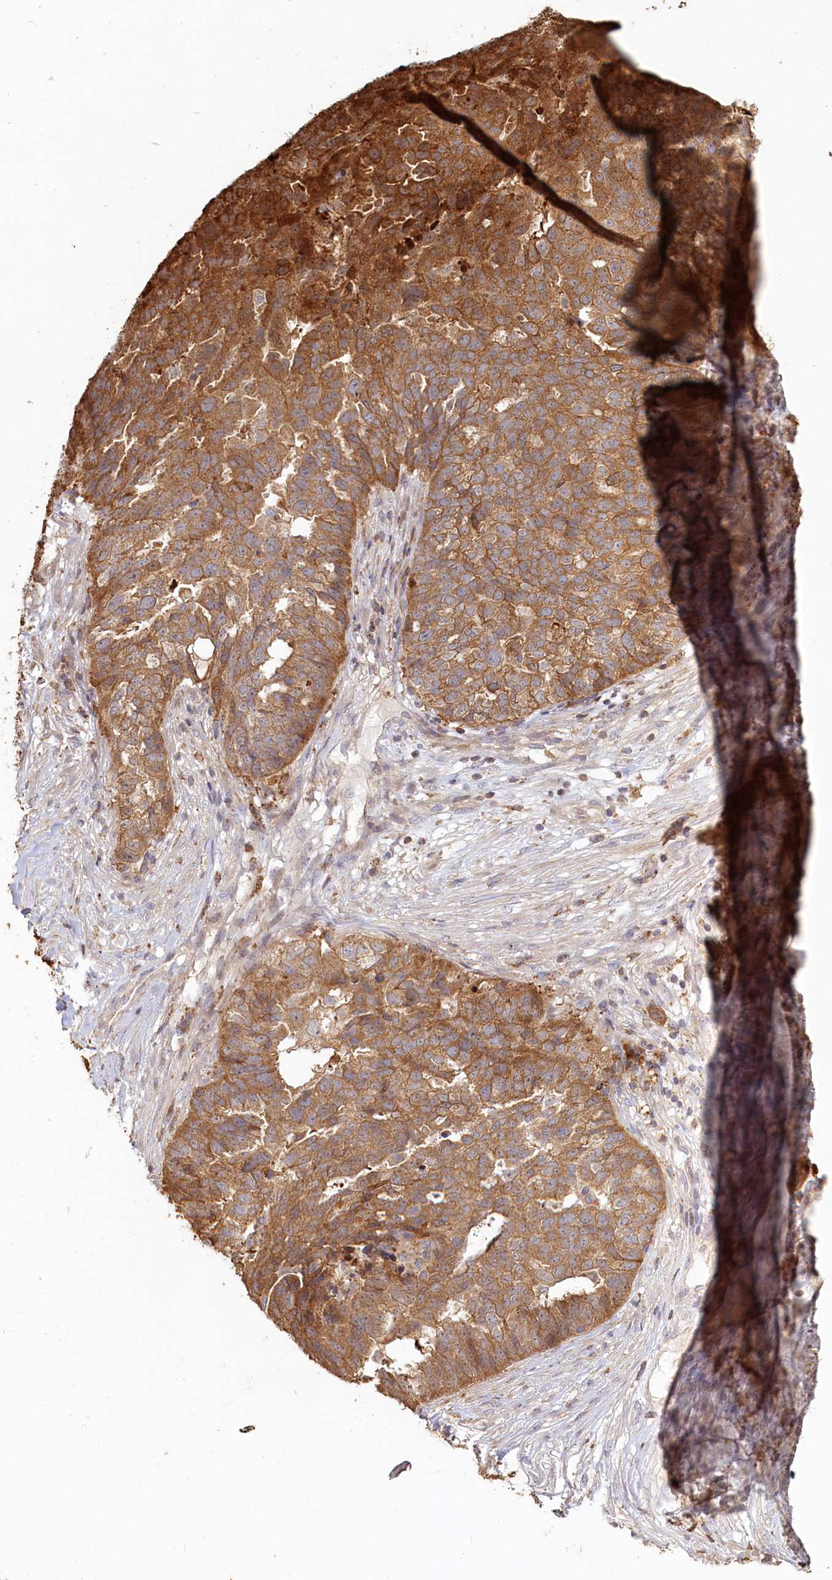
{"staining": {"intensity": "moderate", "quantity": ">75%", "location": "cytoplasmic/membranous"}, "tissue": "ovarian cancer", "cell_type": "Tumor cells", "image_type": "cancer", "snomed": [{"axis": "morphology", "description": "Cystadenocarcinoma, serous, NOS"}, {"axis": "topography", "description": "Ovary"}], "caption": "DAB immunohistochemical staining of serous cystadenocarcinoma (ovarian) shows moderate cytoplasmic/membranous protein expression in about >75% of tumor cells.", "gene": "HAL", "patient": {"sex": "female", "age": 59}}